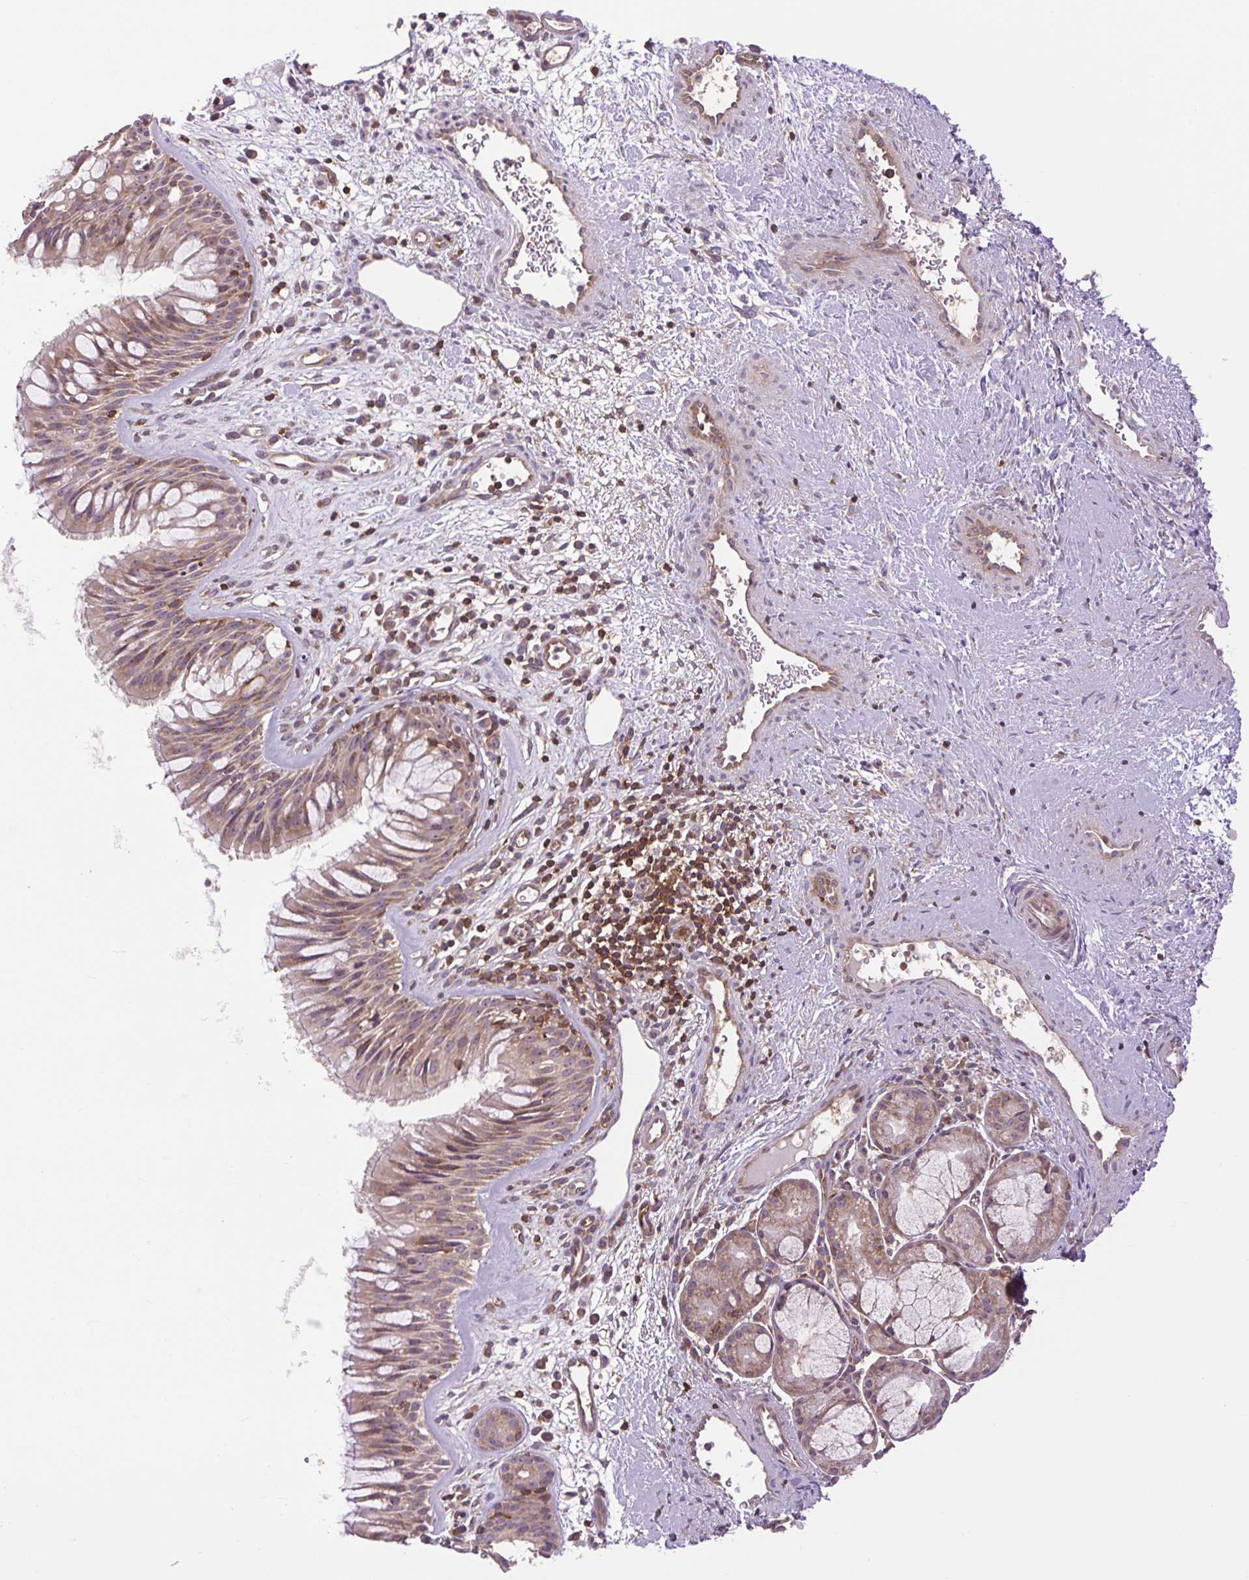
{"staining": {"intensity": "moderate", "quantity": ">75%", "location": "cytoplasmic/membranous"}, "tissue": "nasopharynx", "cell_type": "Respiratory epithelial cells", "image_type": "normal", "snomed": [{"axis": "morphology", "description": "Normal tissue, NOS"}, {"axis": "topography", "description": "Nasopharynx"}], "caption": "Immunohistochemical staining of normal nasopharynx displays >75% levels of moderate cytoplasmic/membranous protein expression in approximately >75% of respiratory epithelial cells.", "gene": "PLCG1", "patient": {"sex": "male", "age": 65}}